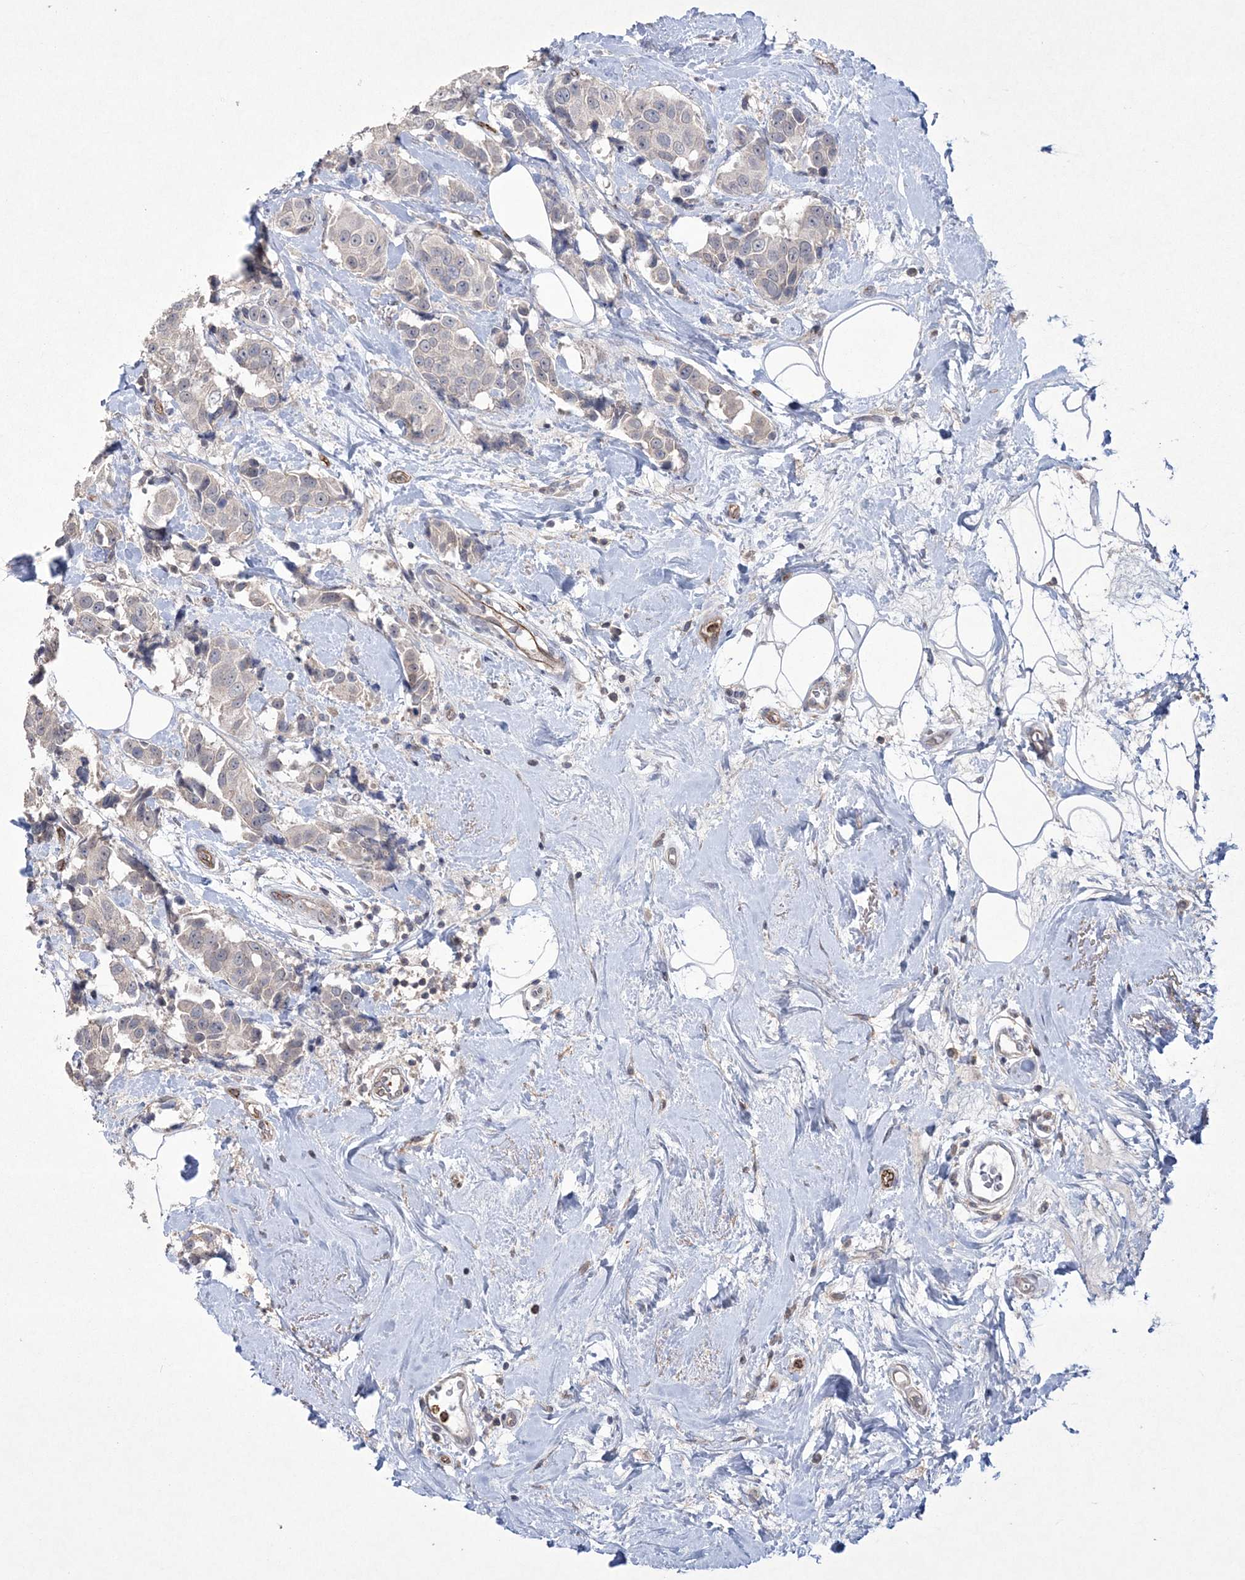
{"staining": {"intensity": "negative", "quantity": "none", "location": "none"}, "tissue": "breast cancer", "cell_type": "Tumor cells", "image_type": "cancer", "snomed": [{"axis": "morphology", "description": "Normal tissue, NOS"}, {"axis": "morphology", "description": "Duct carcinoma"}, {"axis": "topography", "description": "Breast"}], "caption": "Tumor cells show no significant staining in breast intraductal carcinoma.", "gene": "DPCD", "patient": {"sex": "female", "age": 39}}